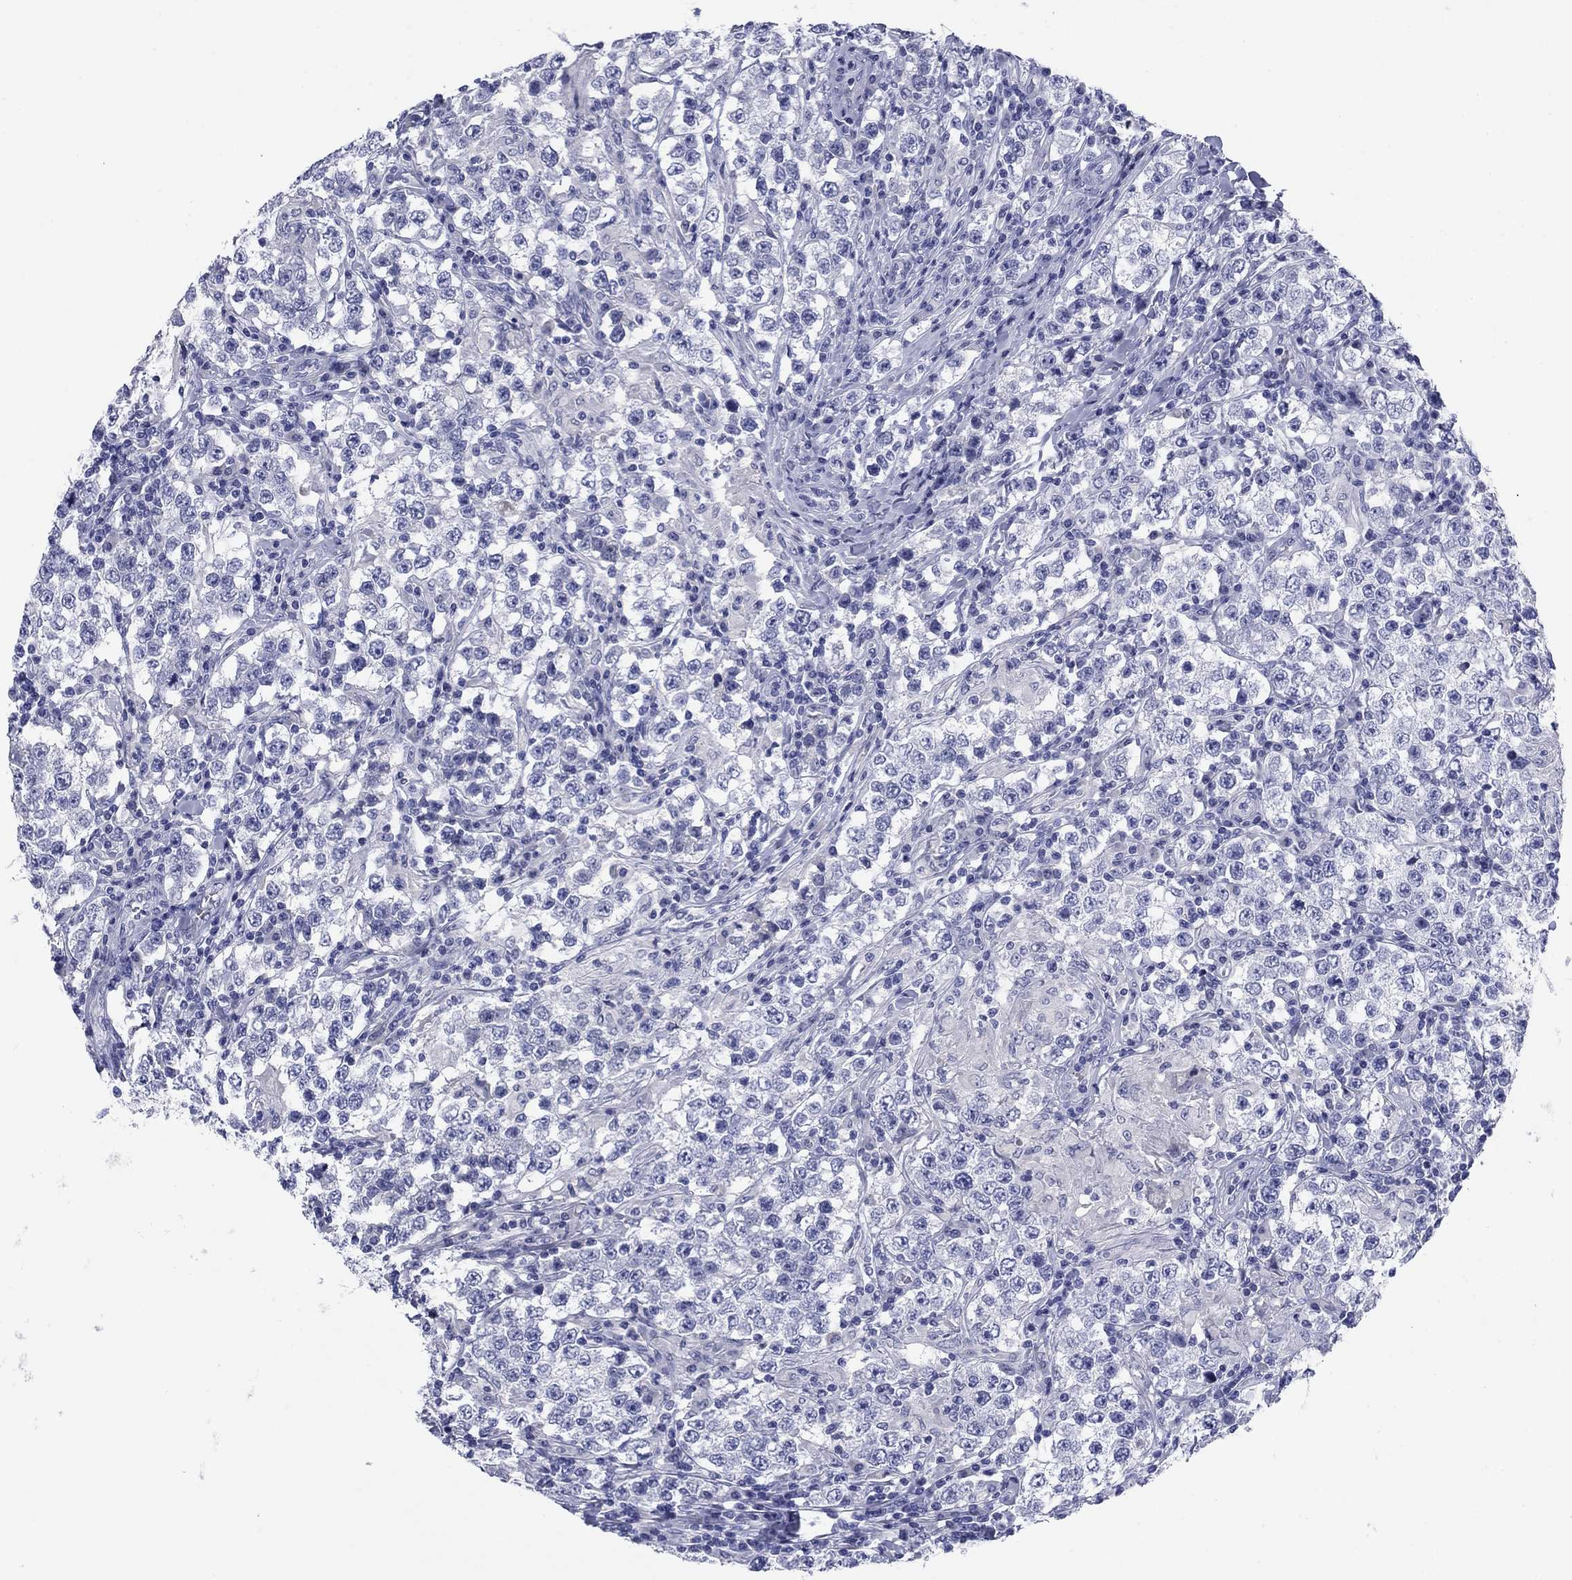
{"staining": {"intensity": "negative", "quantity": "none", "location": "none"}, "tissue": "testis cancer", "cell_type": "Tumor cells", "image_type": "cancer", "snomed": [{"axis": "morphology", "description": "Seminoma, NOS"}, {"axis": "morphology", "description": "Carcinoma, Embryonal, NOS"}, {"axis": "topography", "description": "Testis"}], "caption": "IHC of embryonal carcinoma (testis) reveals no positivity in tumor cells.", "gene": "KCNH1", "patient": {"sex": "male", "age": 41}}